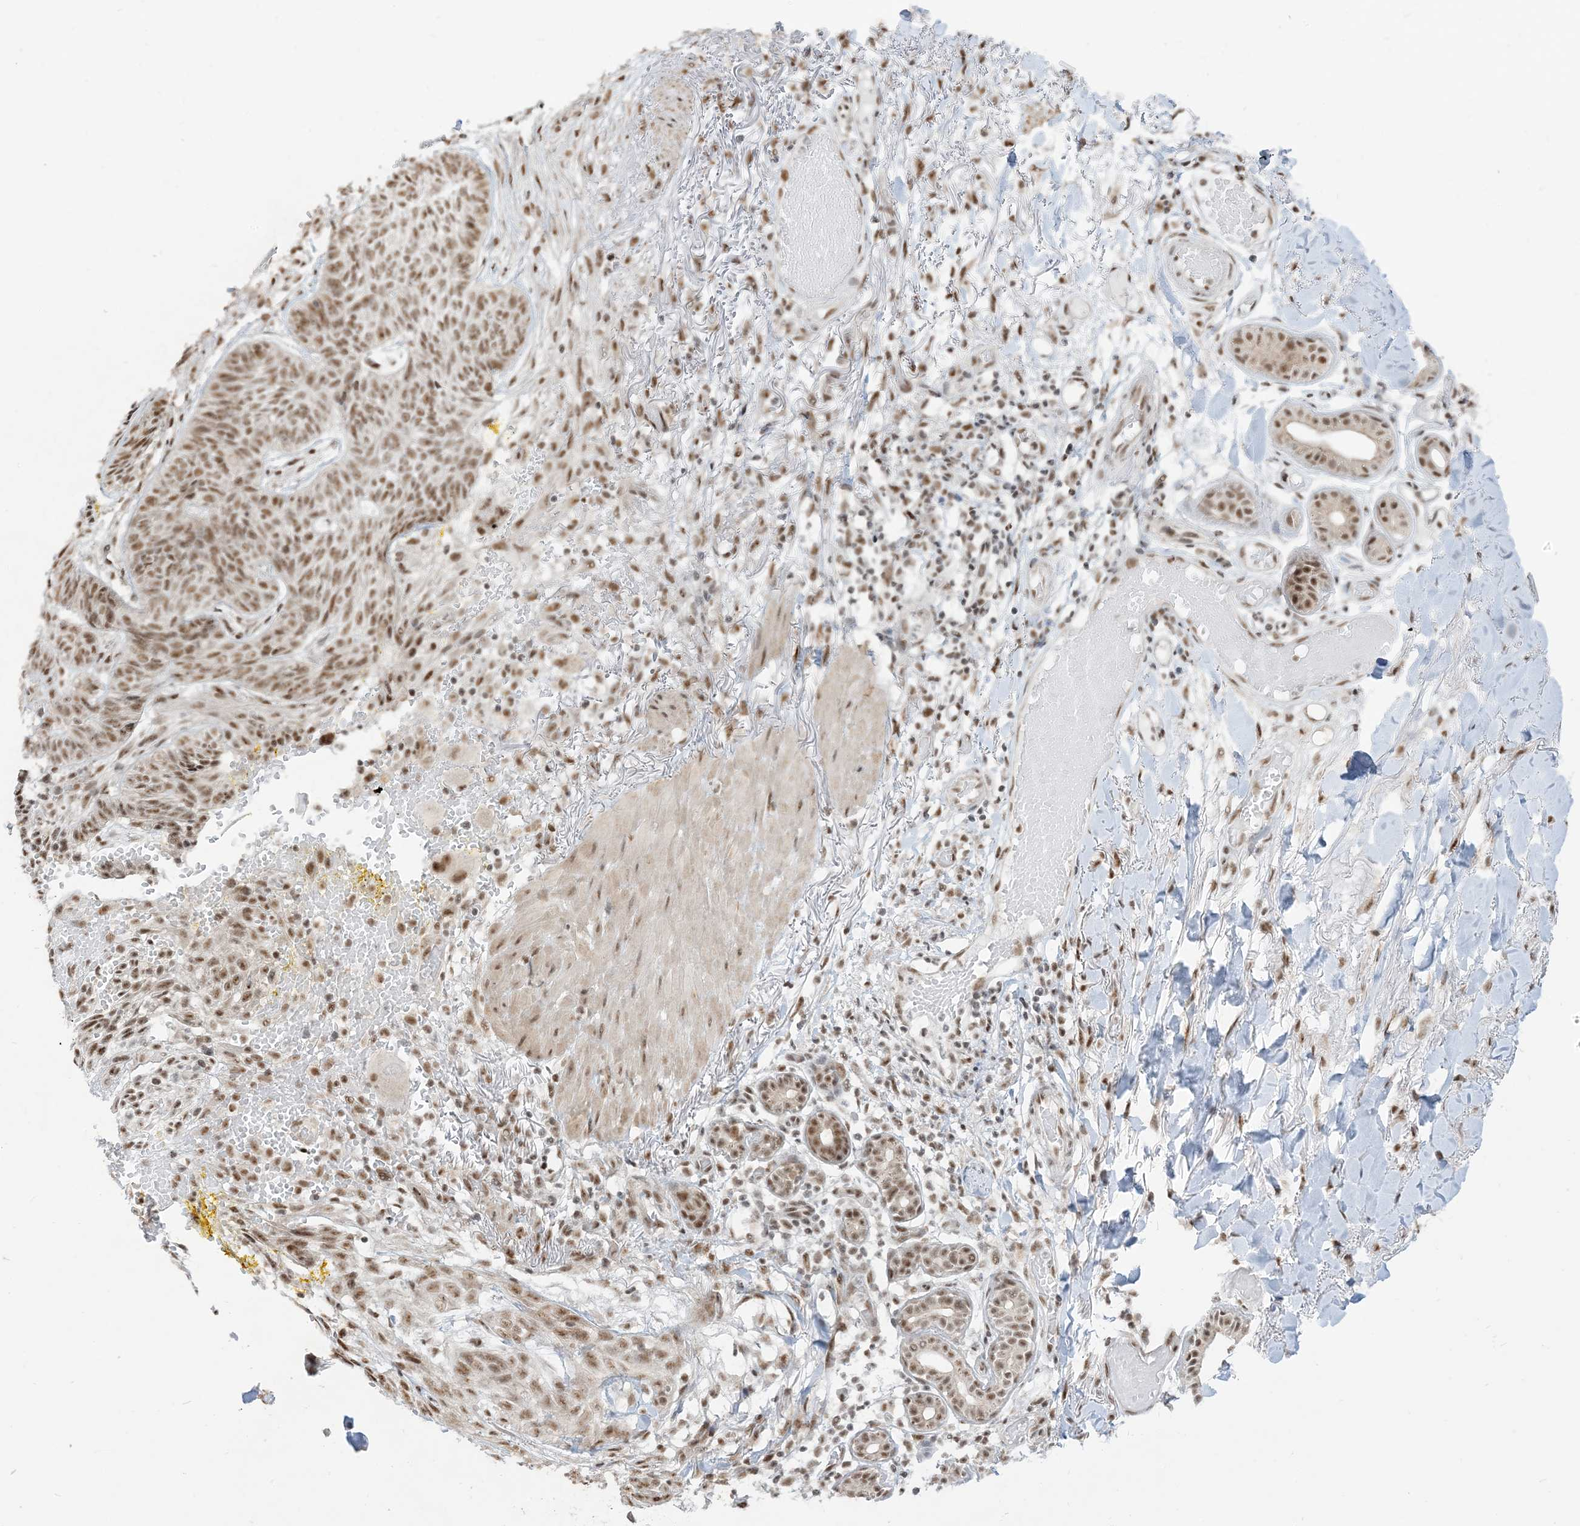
{"staining": {"intensity": "moderate", "quantity": ">75%", "location": "nuclear"}, "tissue": "skin cancer", "cell_type": "Tumor cells", "image_type": "cancer", "snomed": [{"axis": "morphology", "description": "Basal cell carcinoma"}, {"axis": "topography", "description": "Skin"}], "caption": "IHC of skin cancer demonstrates medium levels of moderate nuclear staining in approximately >75% of tumor cells. The staining was performed using DAB, with brown indicating positive protein expression. Nuclei are stained blue with hematoxylin.", "gene": "ARGLU1", "patient": {"sex": "male", "age": 85}}